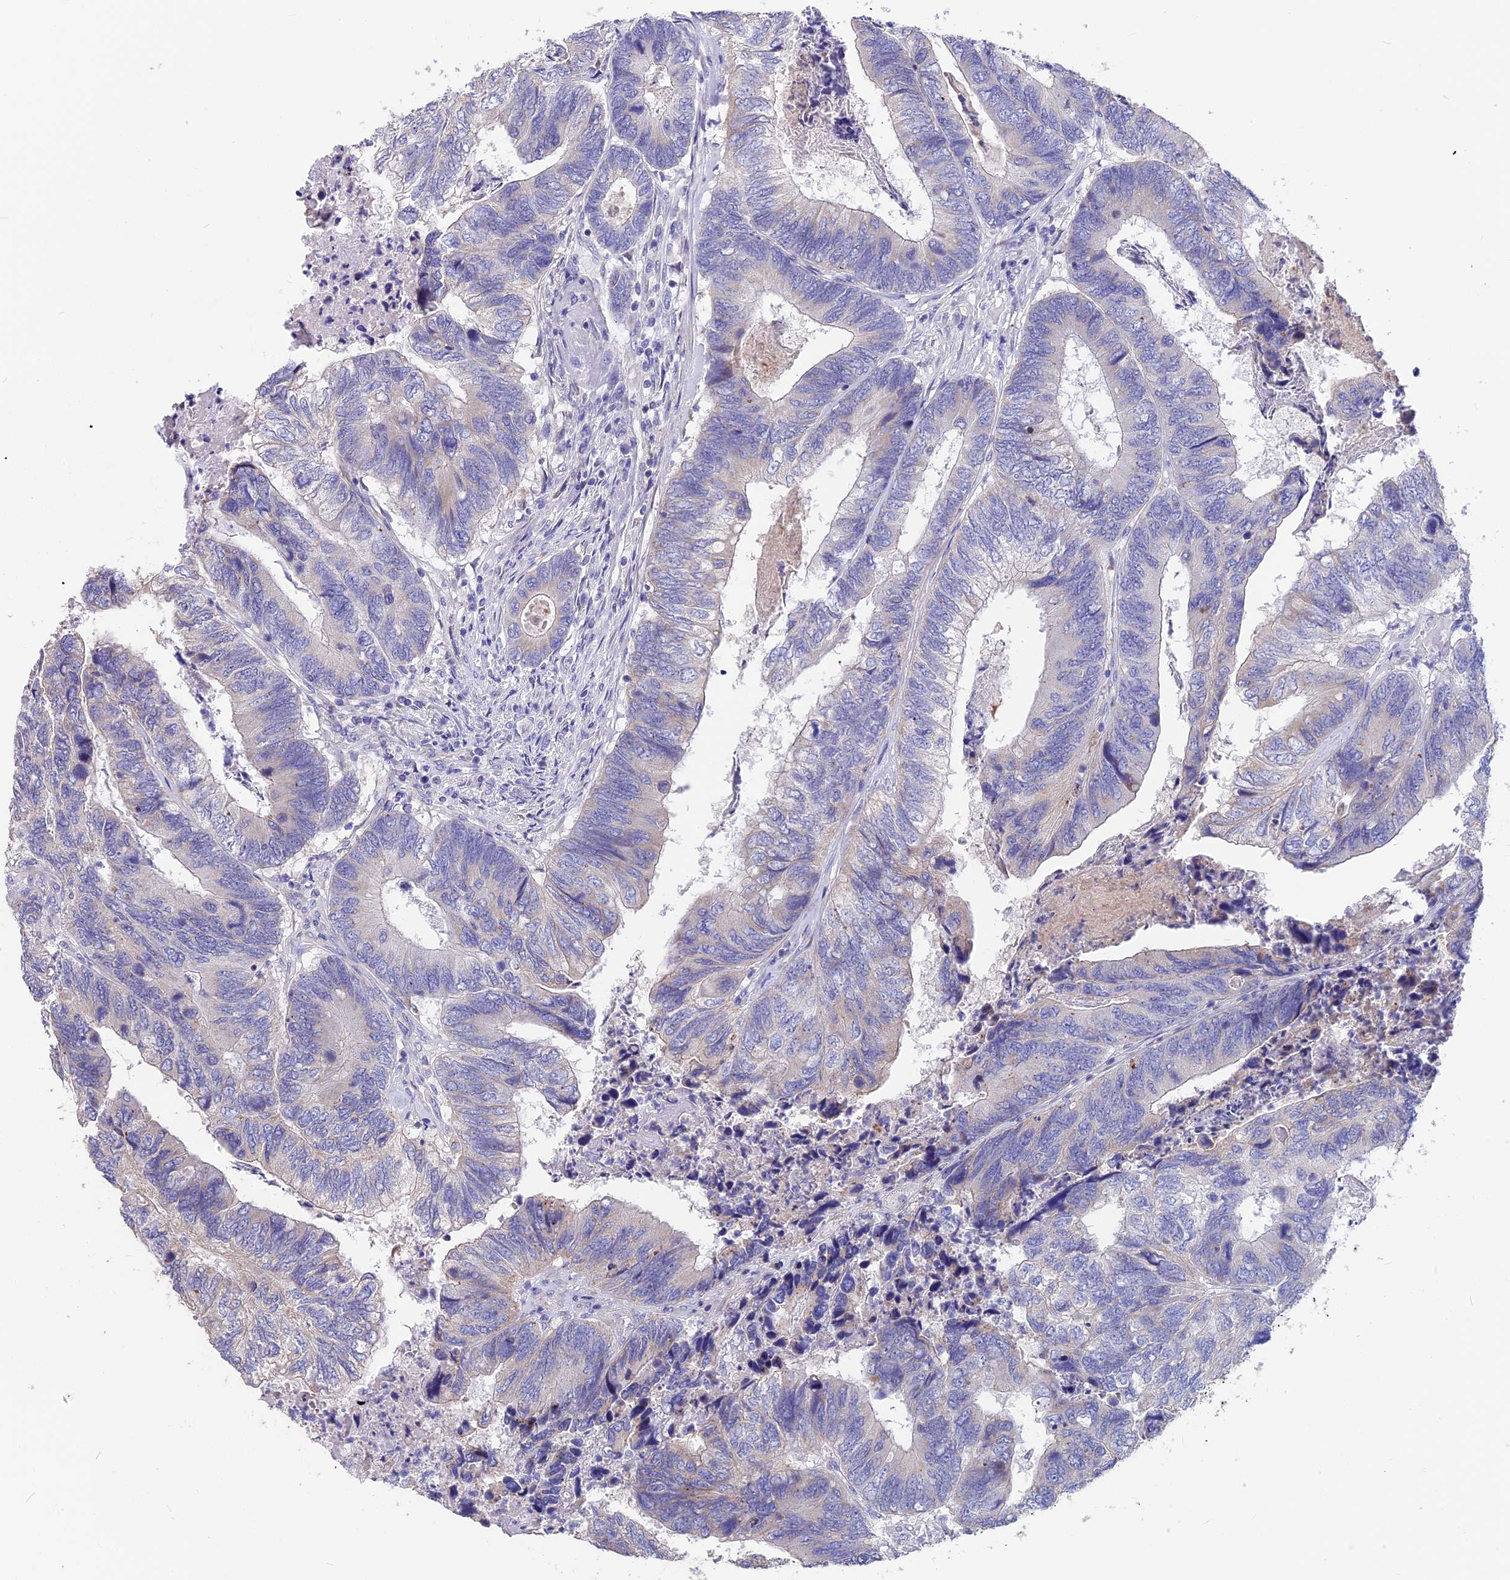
{"staining": {"intensity": "moderate", "quantity": "<25%", "location": "cytoplasmic/membranous"}, "tissue": "colorectal cancer", "cell_type": "Tumor cells", "image_type": "cancer", "snomed": [{"axis": "morphology", "description": "Adenocarcinoma, NOS"}, {"axis": "topography", "description": "Colon"}], "caption": "Brown immunohistochemical staining in adenocarcinoma (colorectal) displays moderate cytoplasmic/membranous expression in about <25% of tumor cells.", "gene": "CYP2U1", "patient": {"sex": "female", "age": 67}}